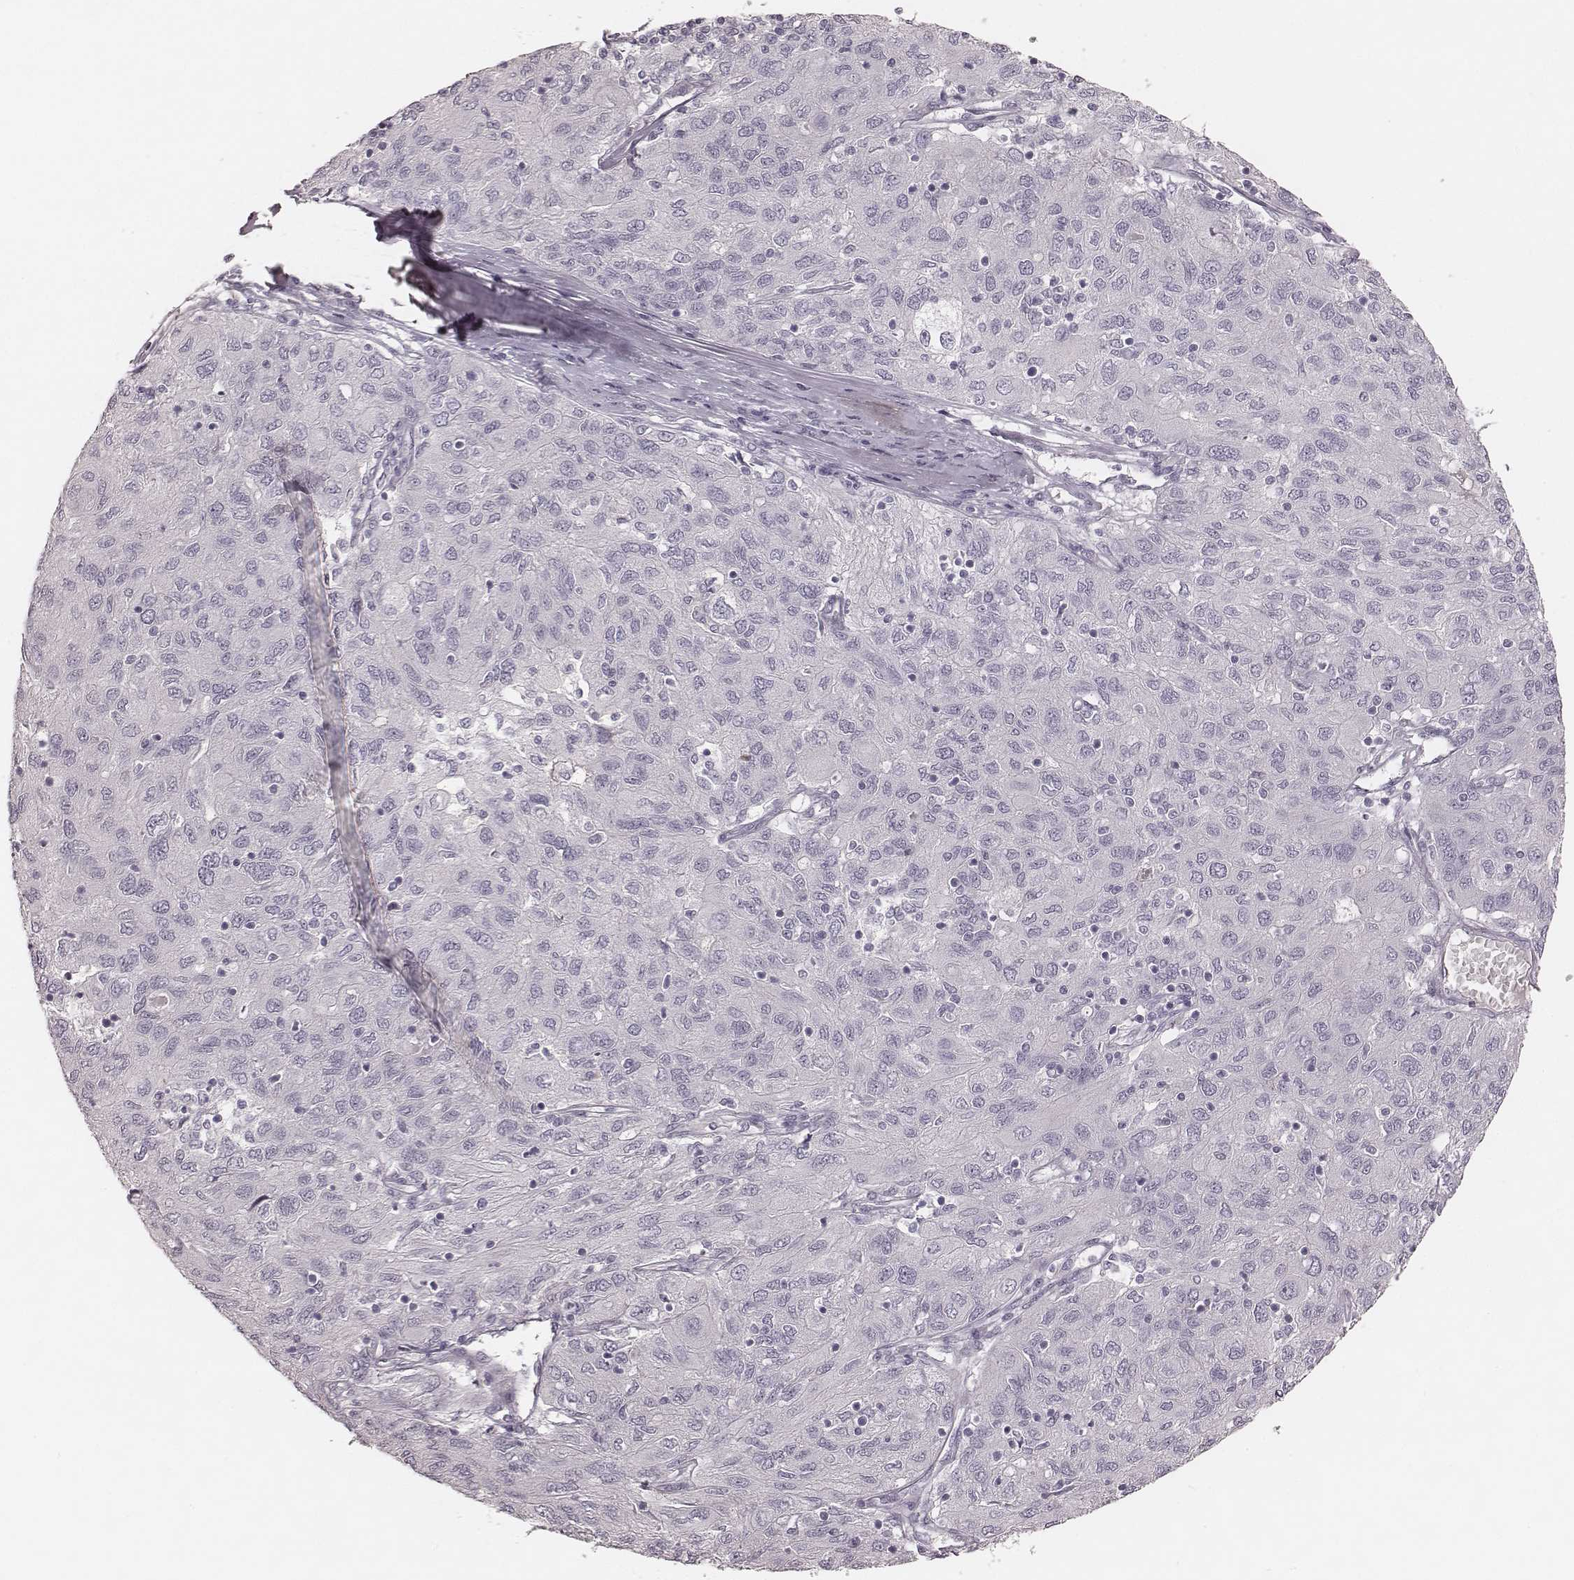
{"staining": {"intensity": "negative", "quantity": "none", "location": "none"}, "tissue": "ovarian cancer", "cell_type": "Tumor cells", "image_type": "cancer", "snomed": [{"axis": "morphology", "description": "Carcinoma, endometroid"}, {"axis": "topography", "description": "Ovary"}], "caption": "Immunohistochemistry (IHC) photomicrograph of endometroid carcinoma (ovarian) stained for a protein (brown), which demonstrates no positivity in tumor cells.", "gene": "SMIM24", "patient": {"sex": "female", "age": 50}}